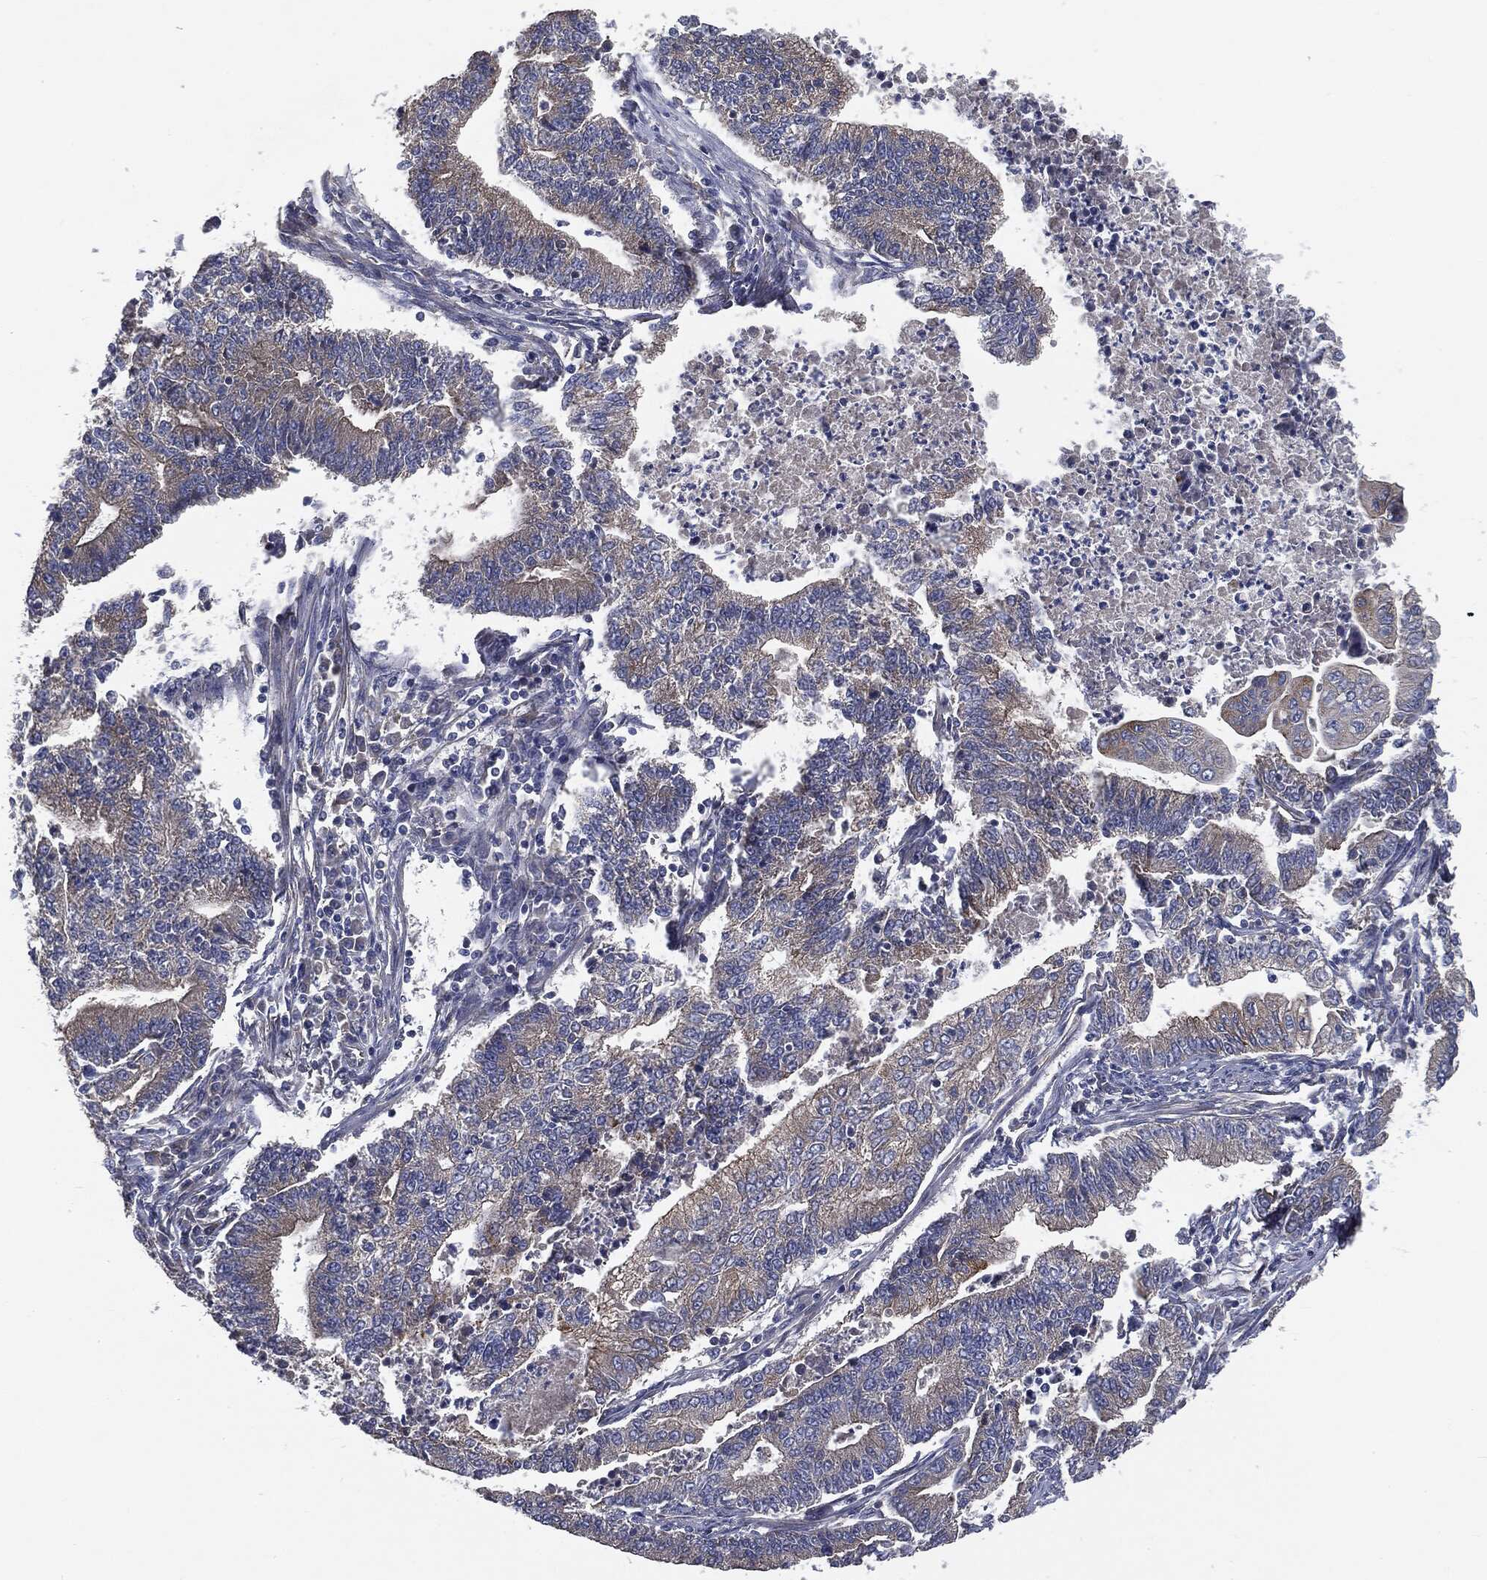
{"staining": {"intensity": "moderate", "quantity": "<25%", "location": "cytoplasmic/membranous"}, "tissue": "endometrial cancer", "cell_type": "Tumor cells", "image_type": "cancer", "snomed": [{"axis": "morphology", "description": "Adenocarcinoma, NOS"}, {"axis": "topography", "description": "Uterus"}, {"axis": "topography", "description": "Endometrium"}], "caption": "Immunohistochemistry (IHC) photomicrograph of endometrial cancer stained for a protein (brown), which shows low levels of moderate cytoplasmic/membranous staining in about <25% of tumor cells.", "gene": "EPS15L1", "patient": {"sex": "female", "age": 54}}